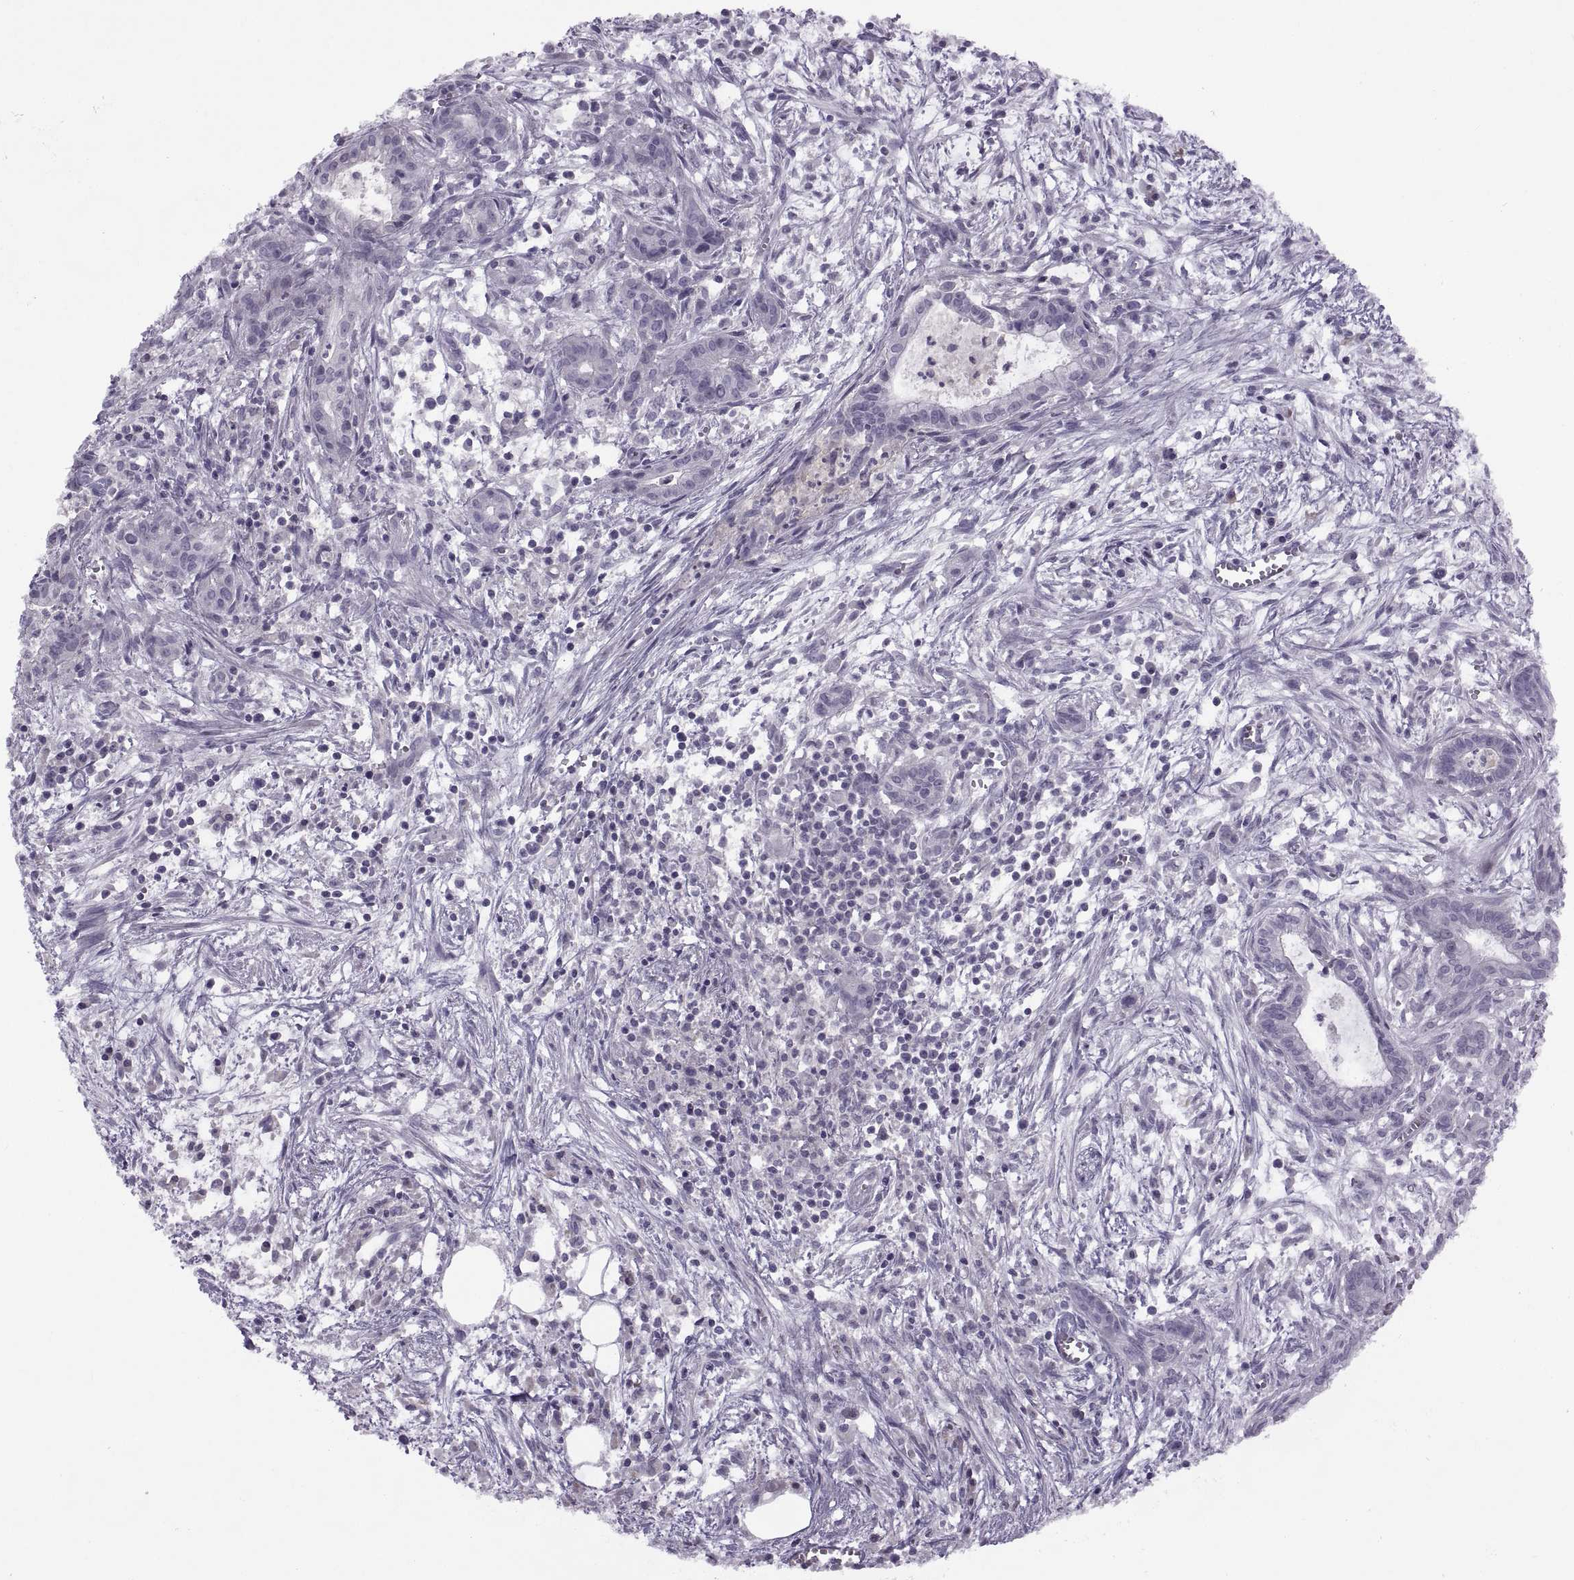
{"staining": {"intensity": "negative", "quantity": "none", "location": "none"}, "tissue": "pancreatic cancer", "cell_type": "Tumor cells", "image_type": "cancer", "snomed": [{"axis": "morphology", "description": "Adenocarcinoma, NOS"}, {"axis": "topography", "description": "Pancreas"}], "caption": "A high-resolution histopathology image shows IHC staining of pancreatic cancer (adenocarcinoma), which displays no significant positivity in tumor cells.", "gene": "RSPH6A", "patient": {"sex": "male", "age": 48}}